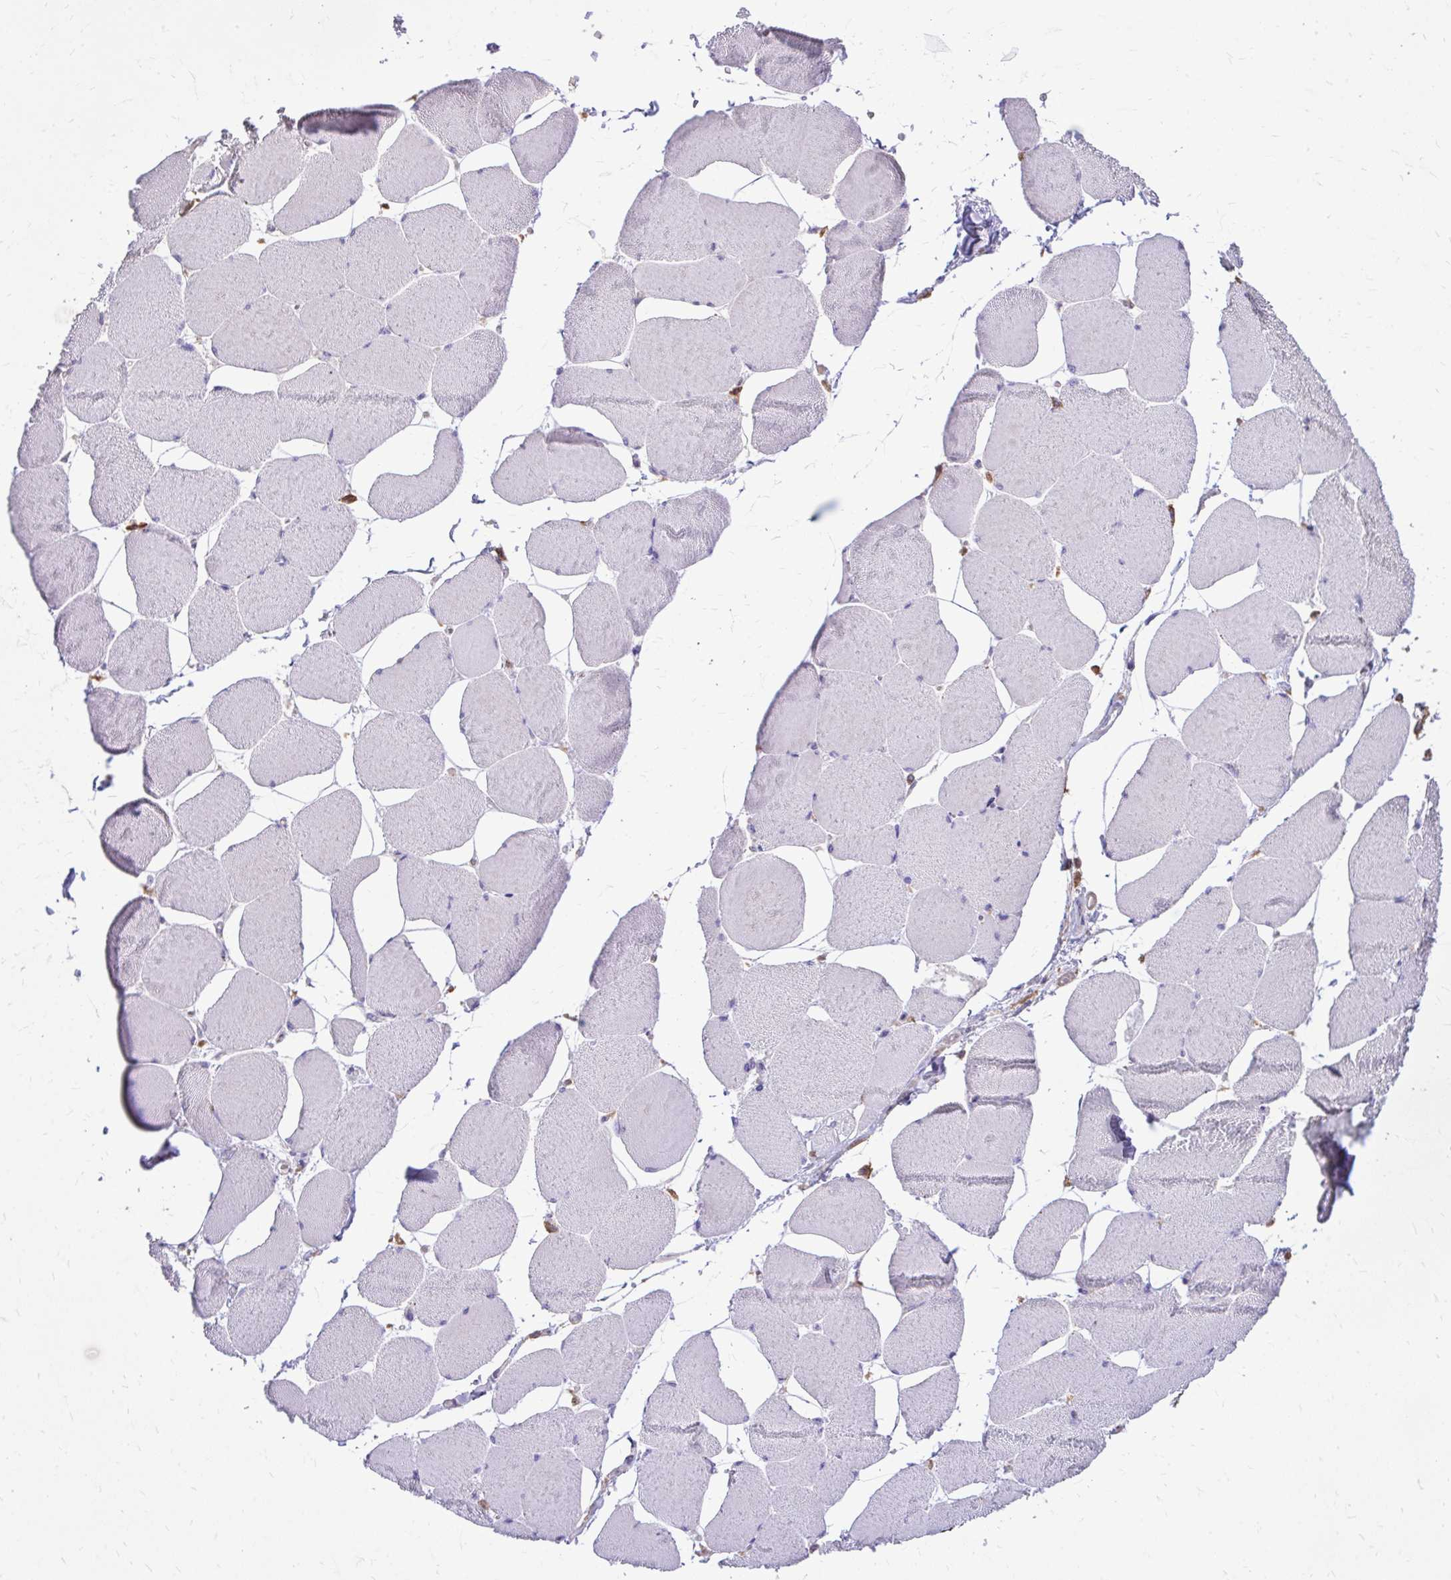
{"staining": {"intensity": "negative", "quantity": "none", "location": "none"}, "tissue": "skeletal muscle", "cell_type": "Myocytes", "image_type": "normal", "snomed": [{"axis": "morphology", "description": "Normal tissue, NOS"}, {"axis": "topography", "description": "Skeletal muscle"}], "caption": "High magnification brightfield microscopy of normal skeletal muscle stained with DAB (brown) and counterstained with hematoxylin (blue): myocytes show no significant expression.", "gene": "EPB41L1", "patient": {"sex": "female", "age": 75}}